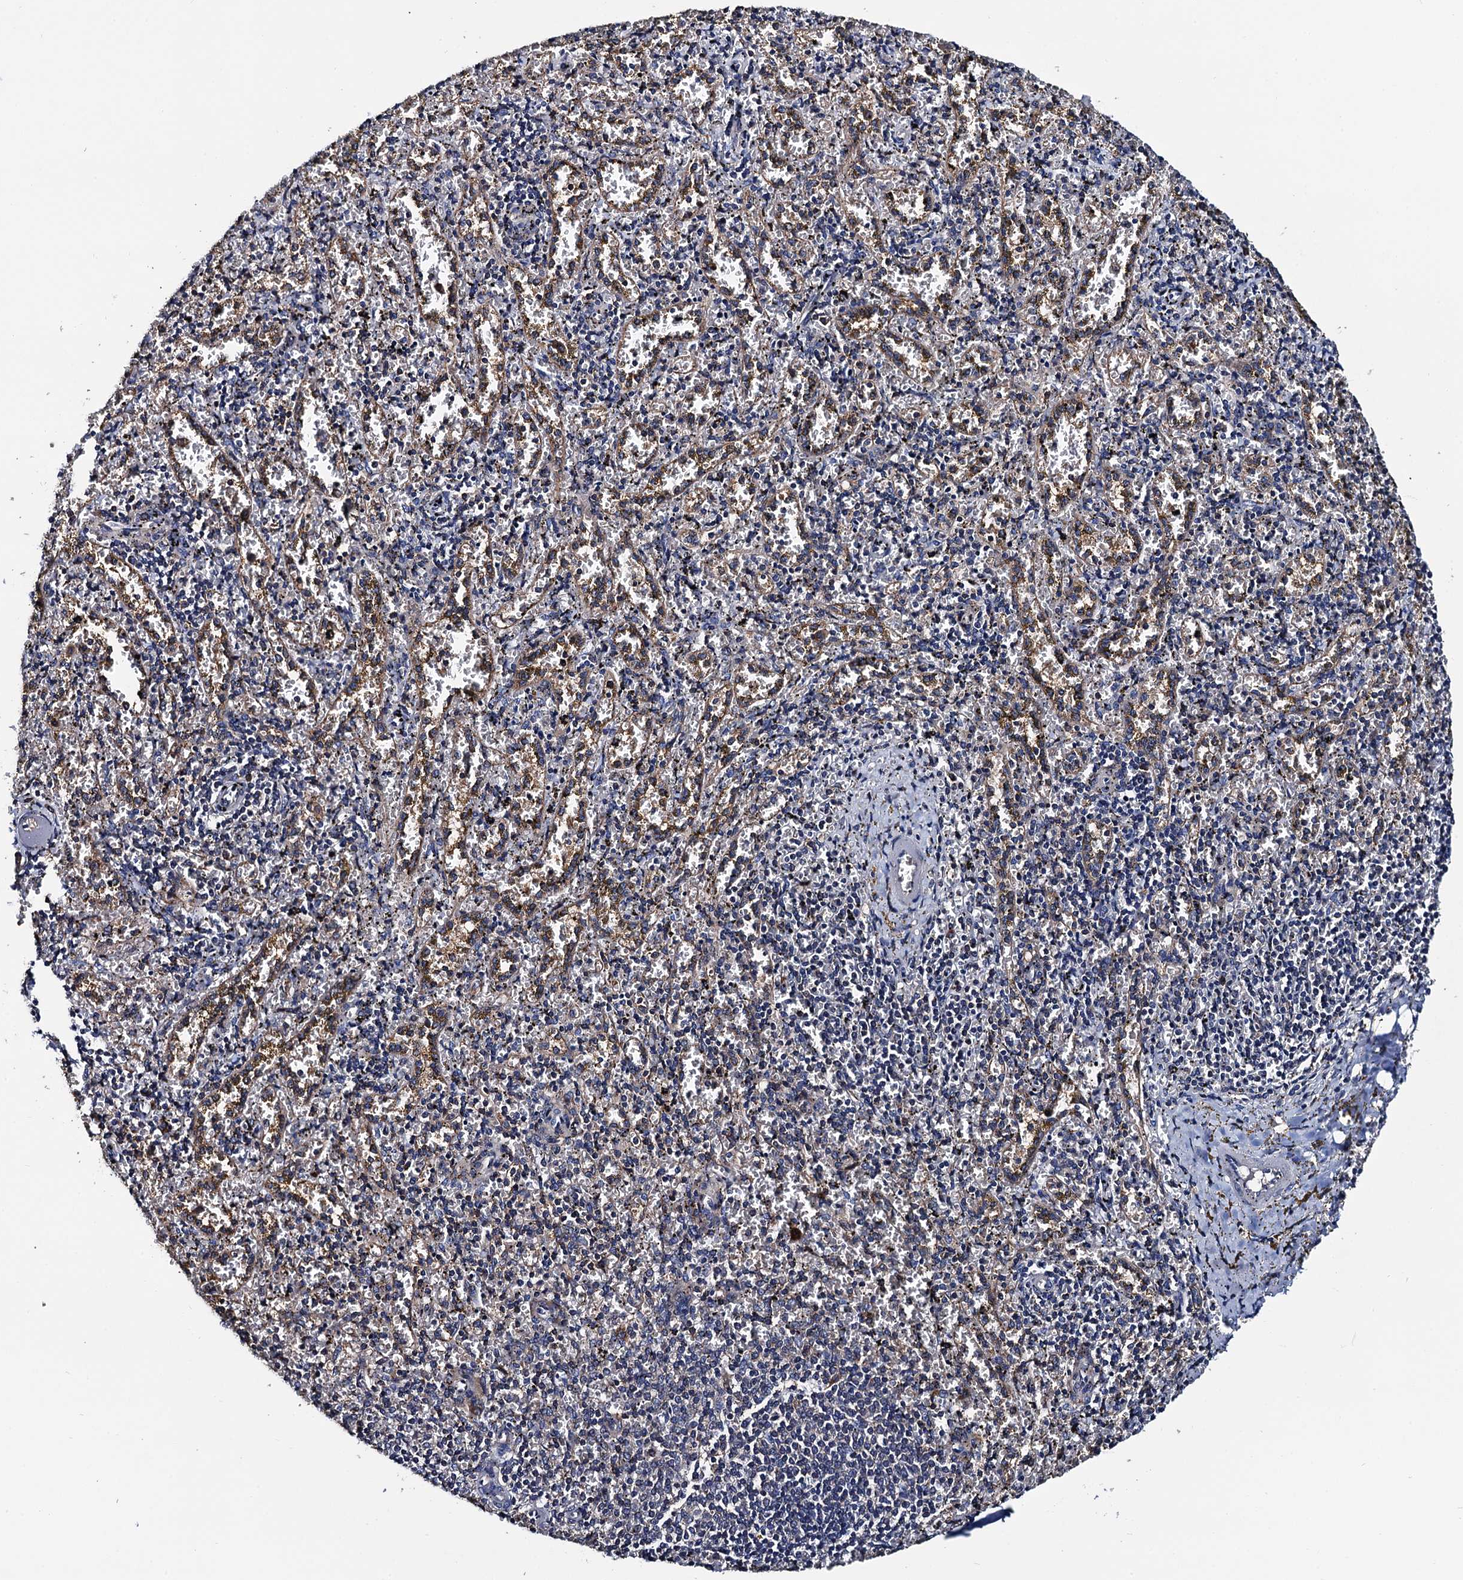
{"staining": {"intensity": "negative", "quantity": "none", "location": "none"}, "tissue": "spleen", "cell_type": "Cells in red pulp", "image_type": "normal", "snomed": [{"axis": "morphology", "description": "Normal tissue, NOS"}, {"axis": "topography", "description": "Spleen"}], "caption": "Spleen stained for a protein using immunohistochemistry (IHC) exhibits no staining cells in red pulp.", "gene": "RGS11", "patient": {"sex": "male", "age": 11}}